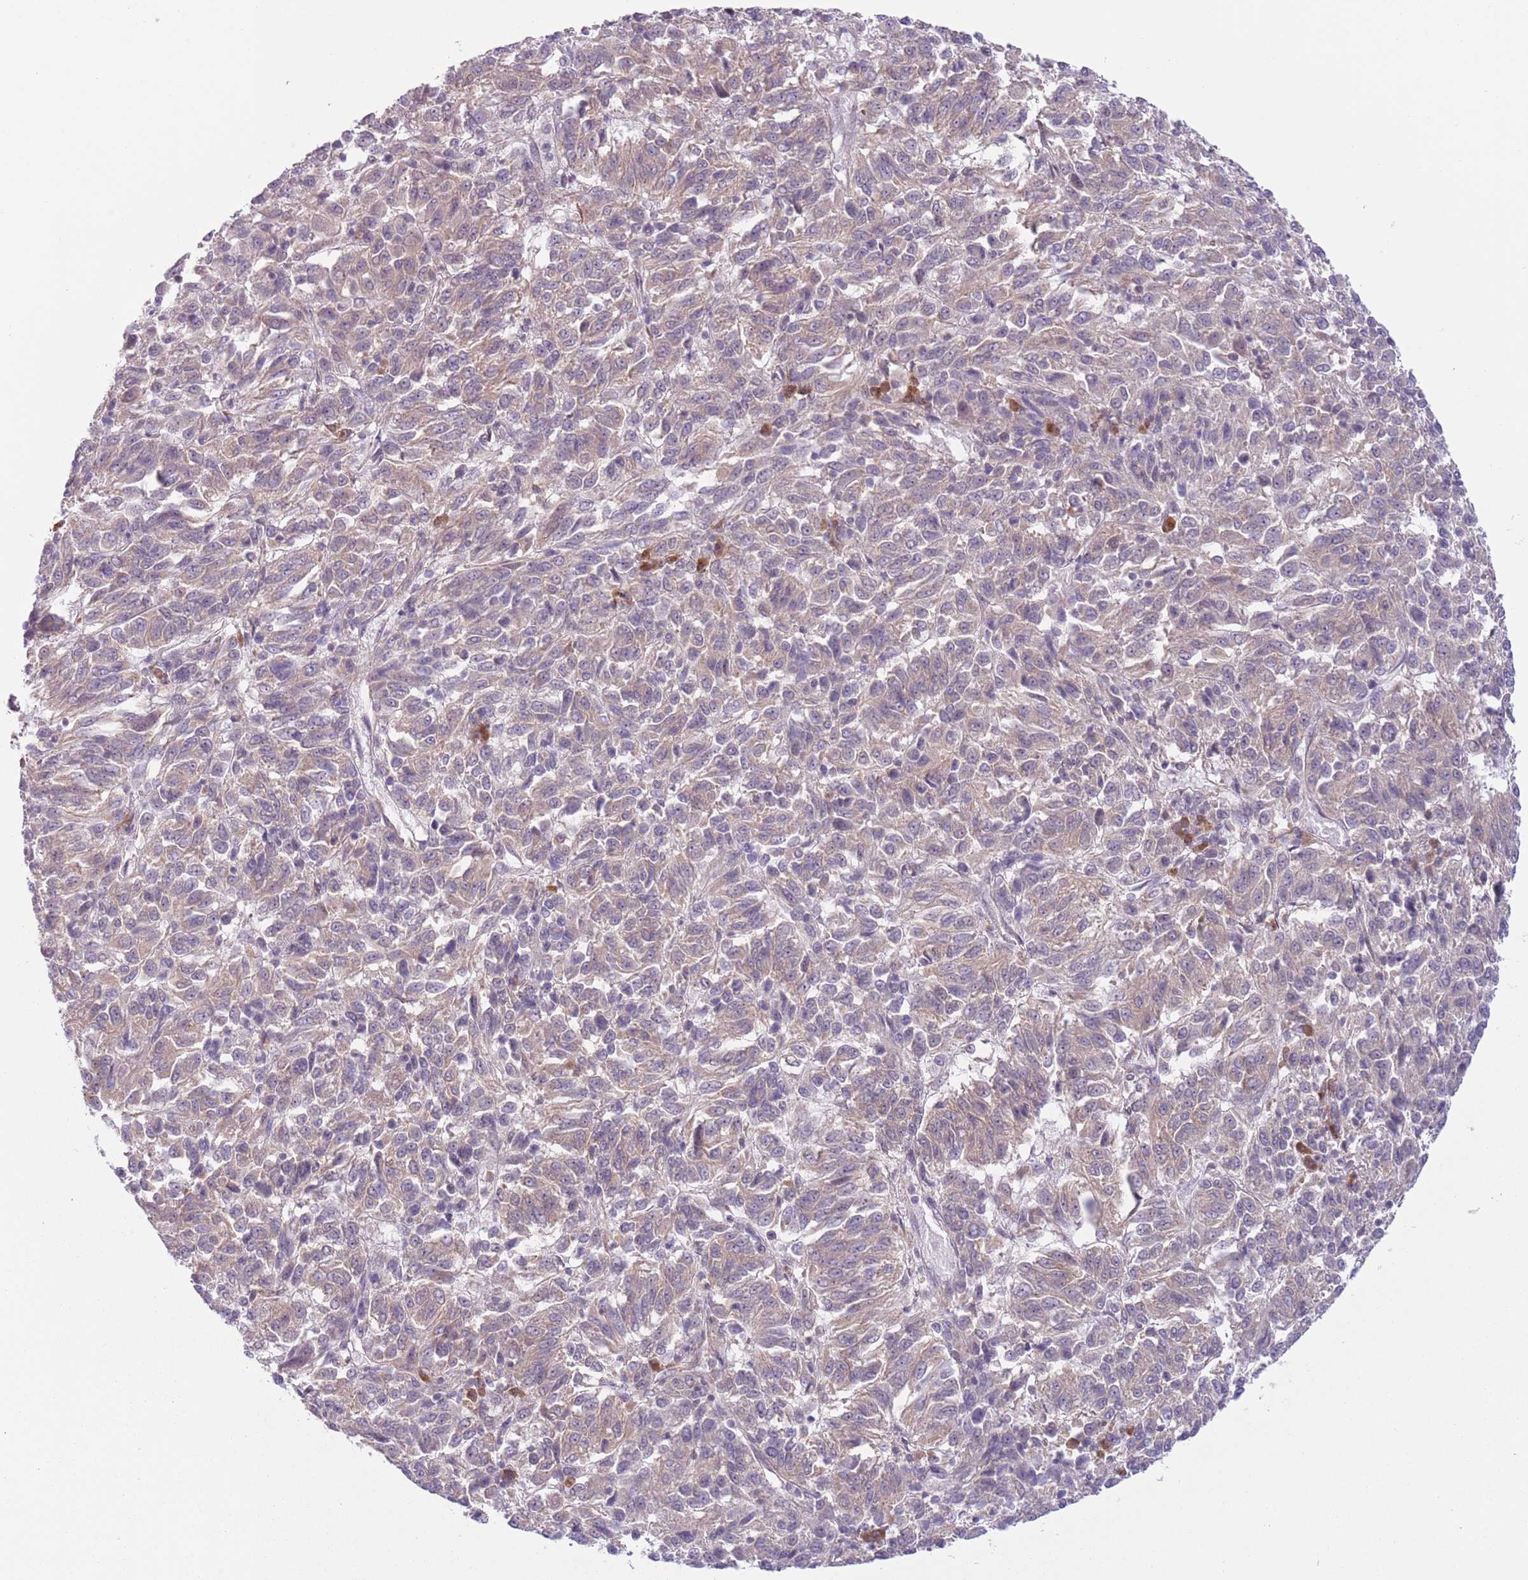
{"staining": {"intensity": "weak", "quantity": "<25%", "location": "cytoplasmic/membranous"}, "tissue": "melanoma", "cell_type": "Tumor cells", "image_type": "cancer", "snomed": [{"axis": "morphology", "description": "Malignant melanoma, Metastatic site"}, {"axis": "topography", "description": "Lung"}], "caption": "Image shows no significant protein staining in tumor cells of melanoma.", "gene": "COPE", "patient": {"sex": "male", "age": 64}}